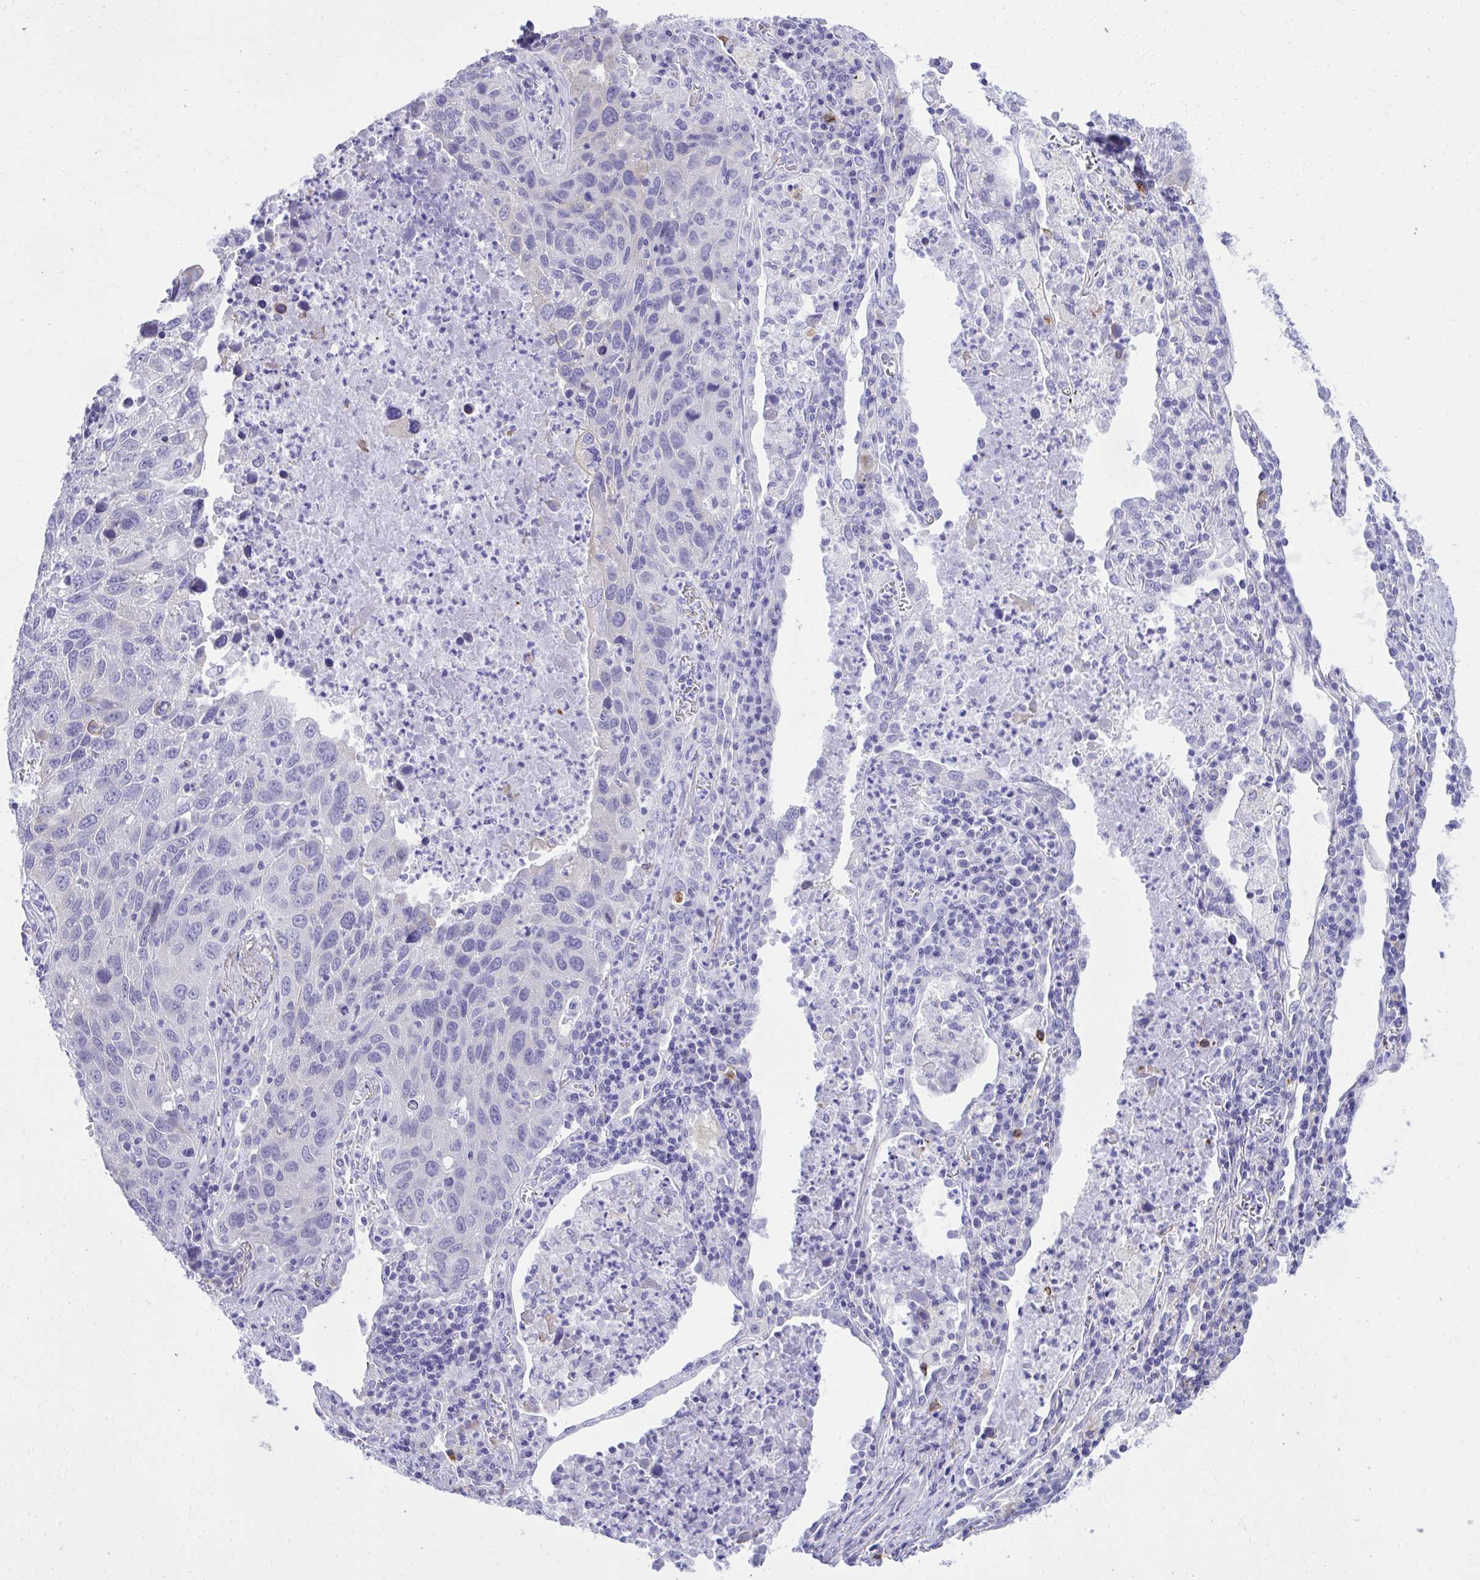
{"staining": {"intensity": "negative", "quantity": "none", "location": "none"}, "tissue": "lung cancer", "cell_type": "Tumor cells", "image_type": "cancer", "snomed": [{"axis": "morphology", "description": "Squamous cell carcinoma, NOS"}, {"axis": "topography", "description": "Lung"}], "caption": "Human lung cancer stained for a protein using IHC displays no staining in tumor cells.", "gene": "PSD", "patient": {"sex": "female", "age": 61}}